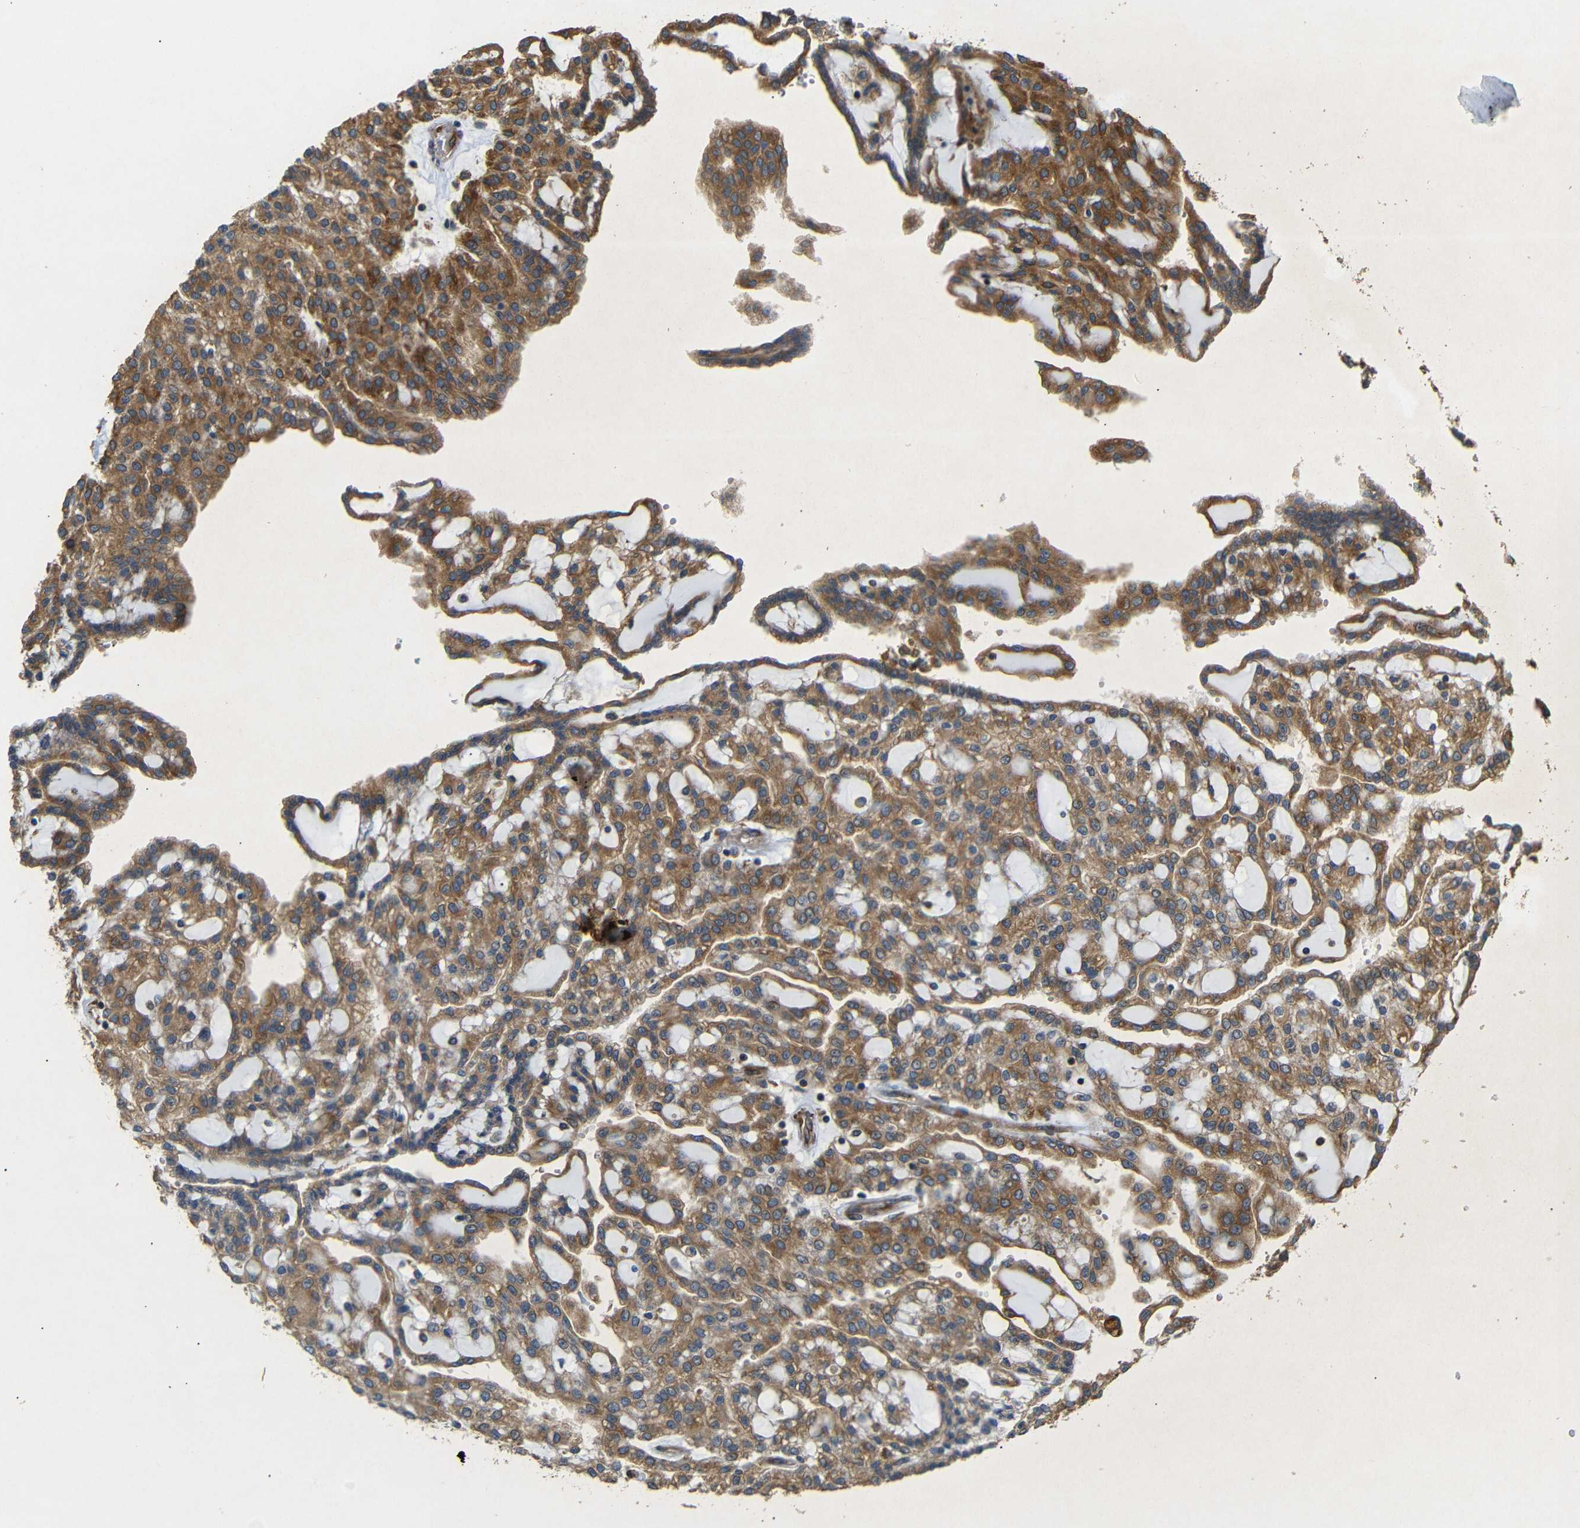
{"staining": {"intensity": "moderate", "quantity": ">75%", "location": "cytoplasmic/membranous"}, "tissue": "renal cancer", "cell_type": "Tumor cells", "image_type": "cancer", "snomed": [{"axis": "morphology", "description": "Adenocarcinoma, NOS"}, {"axis": "topography", "description": "Kidney"}], "caption": "The image displays staining of renal adenocarcinoma, revealing moderate cytoplasmic/membranous protein staining (brown color) within tumor cells.", "gene": "BTF3", "patient": {"sex": "male", "age": 63}}